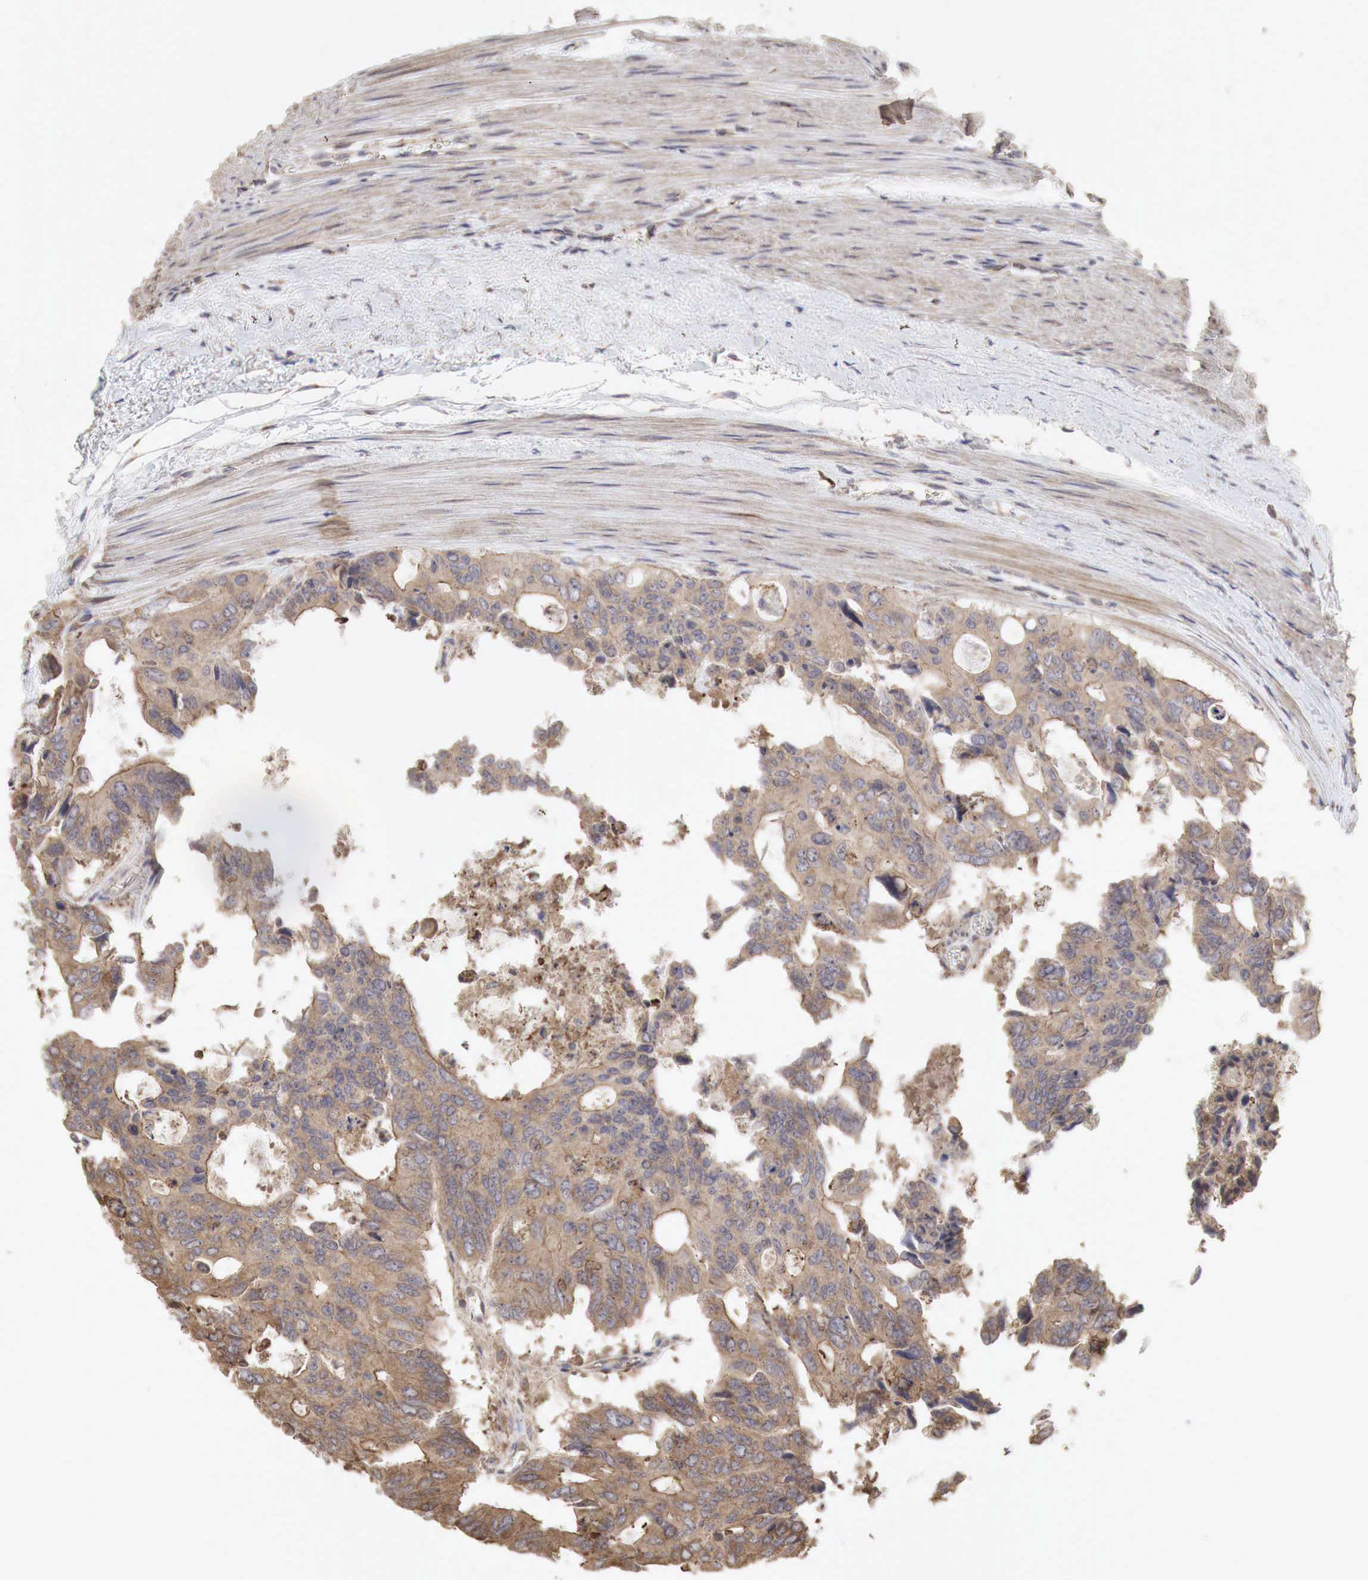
{"staining": {"intensity": "weak", "quantity": ">75%", "location": "cytoplasmic/membranous"}, "tissue": "colorectal cancer", "cell_type": "Tumor cells", "image_type": "cancer", "snomed": [{"axis": "morphology", "description": "Adenocarcinoma, NOS"}, {"axis": "topography", "description": "Rectum"}], "caption": "Brown immunohistochemical staining in adenocarcinoma (colorectal) exhibits weak cytoplasmic/membranous positivity in approximately >75% of tumor cells.", "gene": "PABPC5", "patient": {"sex": "male", "age": 76}}